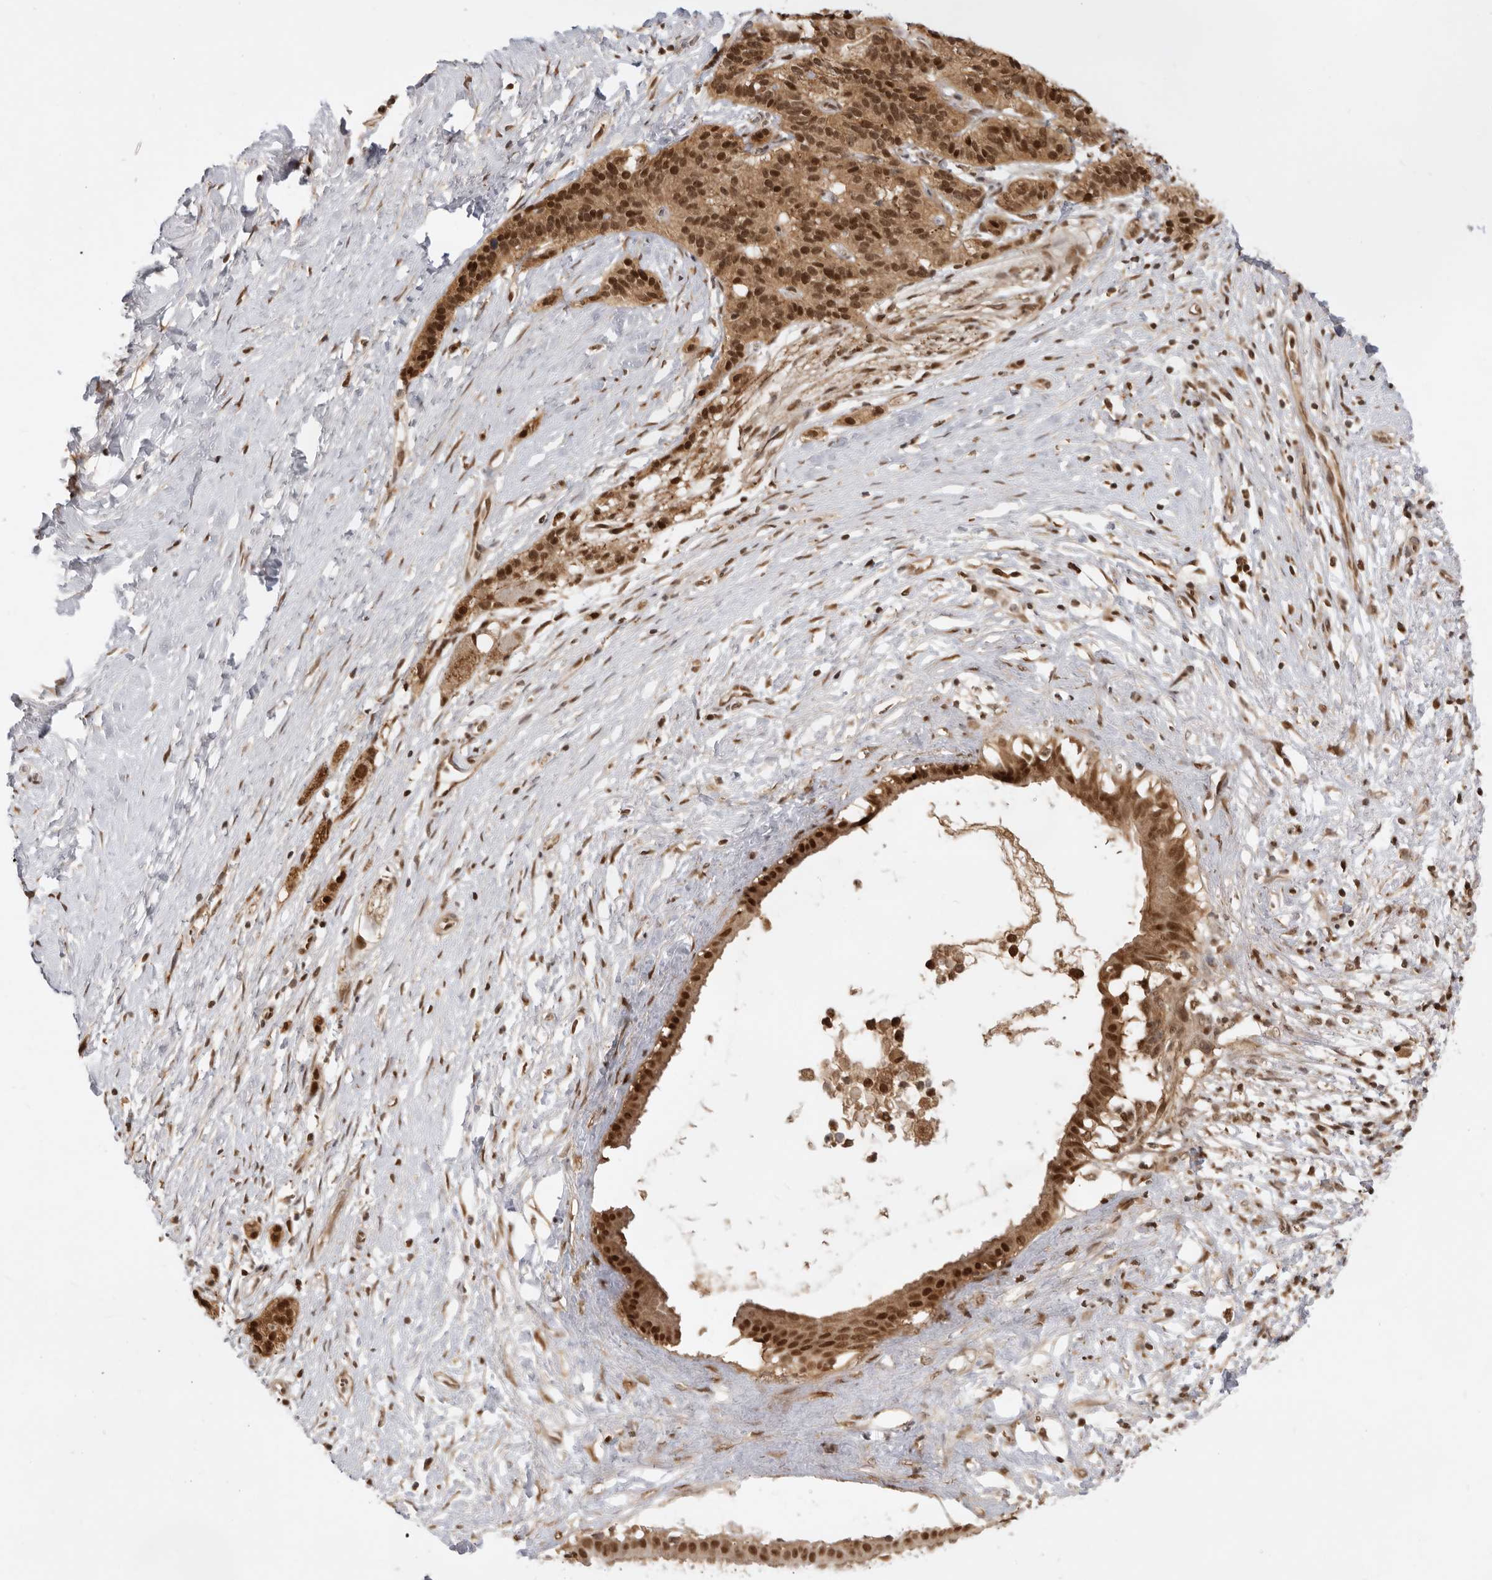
{"staining": {"intensity": "strong", "quantity": ">75%", "location": "cytoplasmic/membranous,nuclear"}, "tissue": "pancreatic cancer", "cell_type": "Tumor cells", "image_type": "cancer", "snomed": [{"axis": "morphology", "description": "Adenocarcinoma, NOS"}, {"axis": "topography", "description": "Pancreas"}], "caption": "Strong cytoplasmic/membranous and nuclear protein expression is present in approximately >75% of tumor cells in pancreatic cancer (adenocarcinoma).", "gene": "ADPRS", "patient": {"sex": "male", "age": 50}}